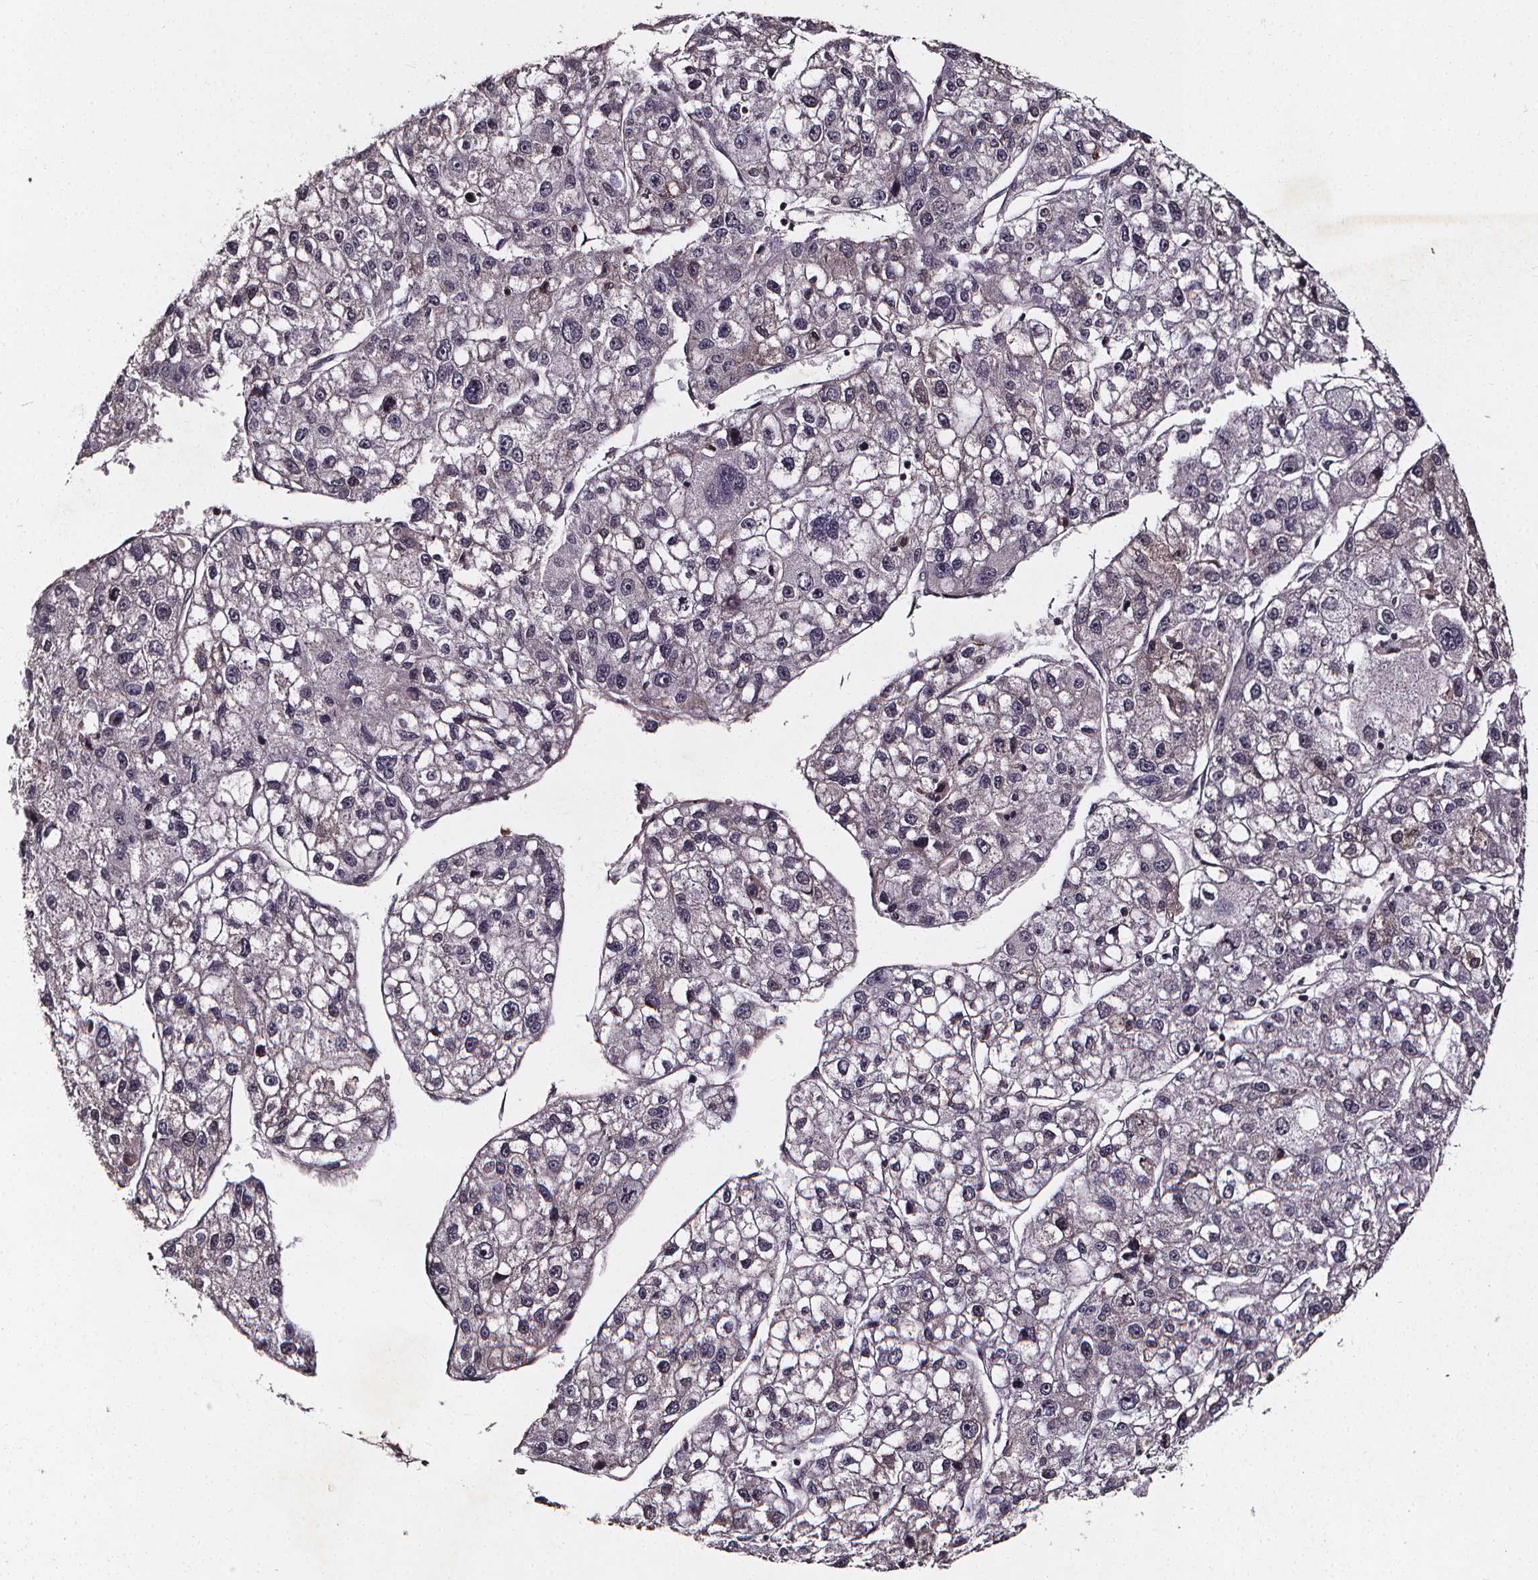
{"staining": {"intensity": "moderate", "quantity": "<25%", "location": "cytoplasmic/membranous"}, "tissue": "liver cancer", "cell_type": "Tumor cells", "image_type": "cancer", "snomed": [{"axis": "morphology", "description": "Carcinoma, Hepatocellular, NOS"}, {"axis": "topography", "description": "Liver"}], "caption": "Immunohistochemistry (IHC) of liver hepatocellular carcinoma reveals low levels of moderate cytoplasmic/membranous staining in approximately <25% of tumor cells.", "gene": "SPAG8", "patient": {"sex": "male", "age": 56}}